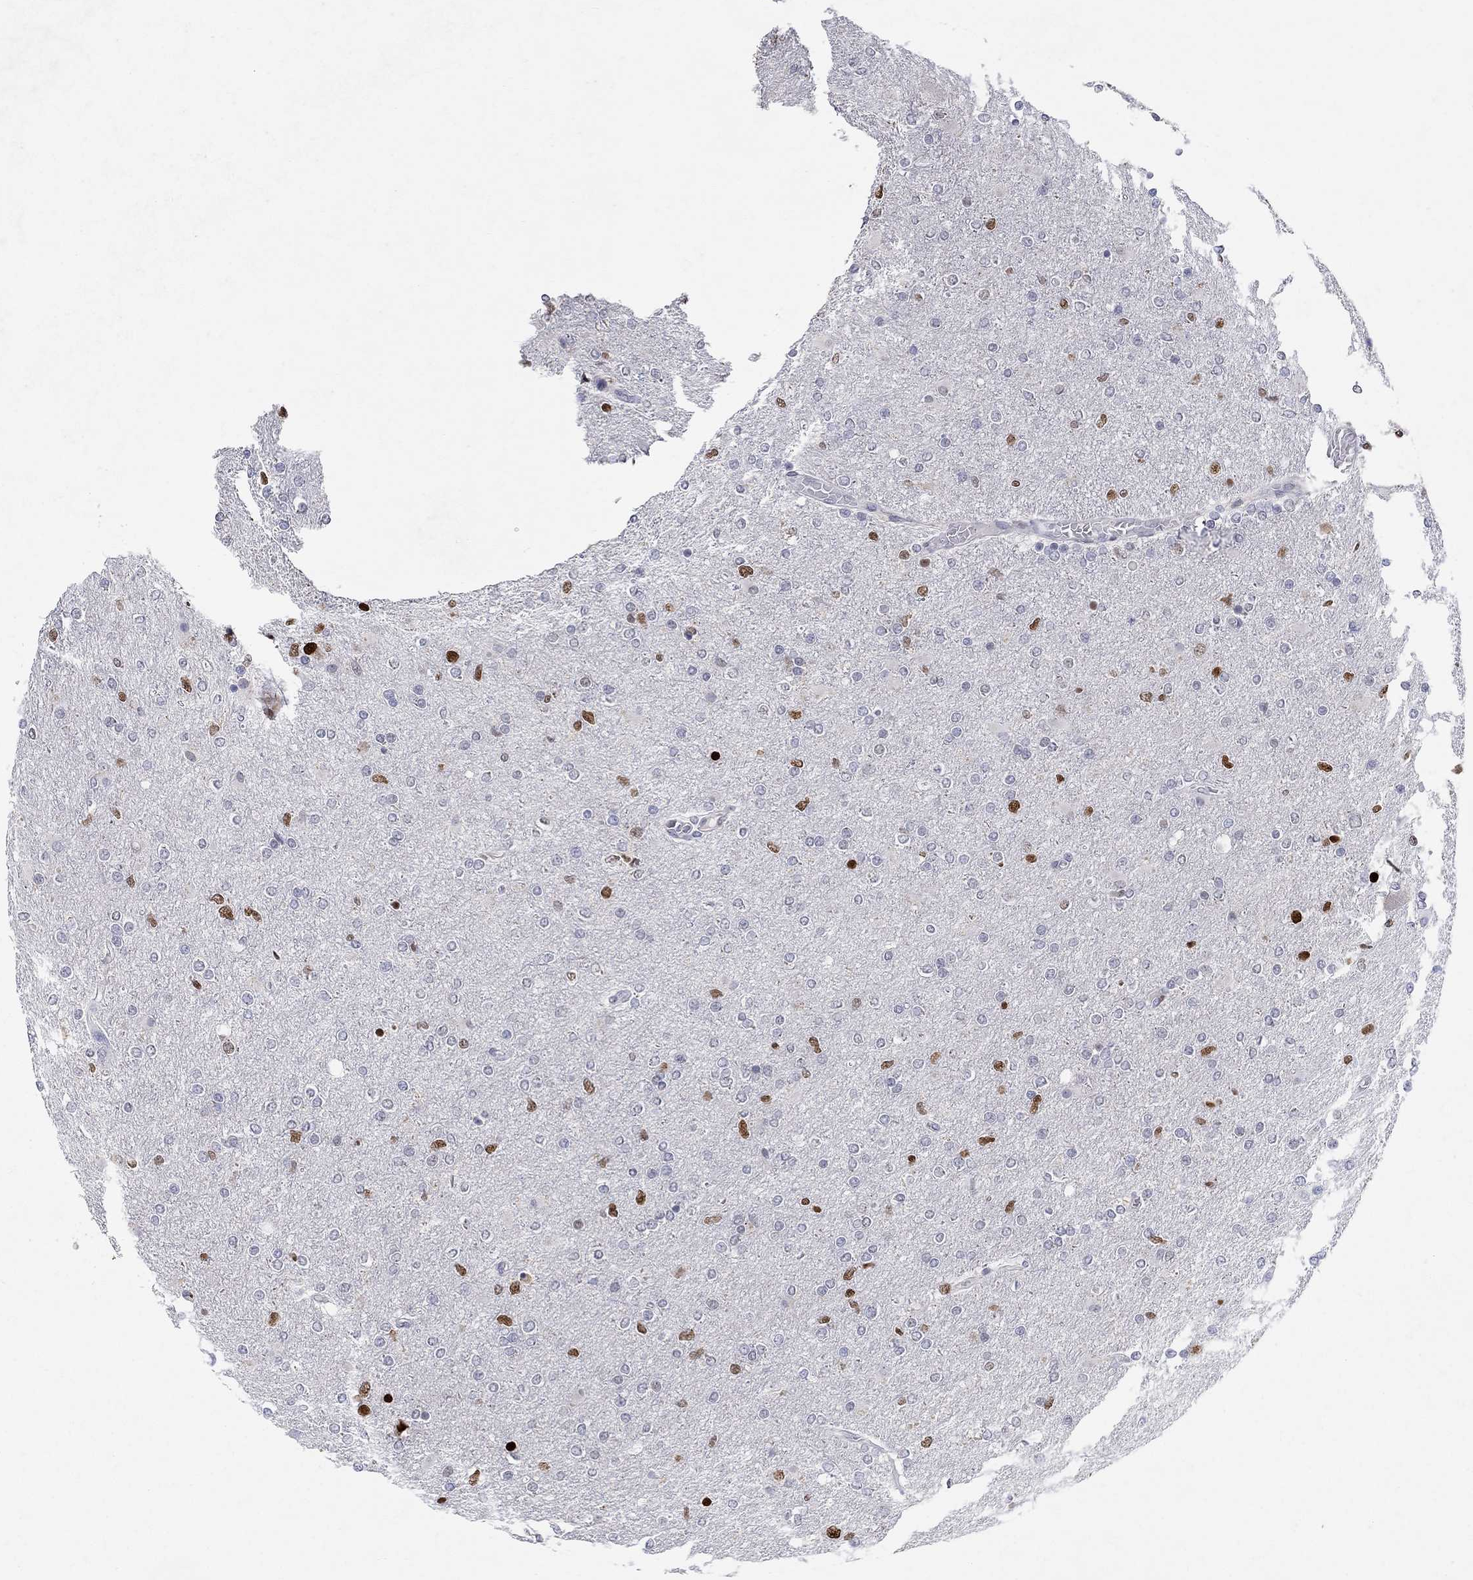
{"staining": {"intensity": "strong", "quantity": "<25%", "location": "nuclear"}, "tissue": "glioma", "cell_type": "Tumor cells", "image_type": "cancer", "snomed": [{"axis": "morphology", "description": "Glioma, malignant, High grade"}, {"axis": "topography", "description": "Cerebral cortex"}], "caption": "This is a micrograph of immunohistochemistry staining of glioma, which shows strong staining in the nuclear of tumor cells.", "gene": "RAPGEF5", "patient": {"sex": "male", "age": 70}}